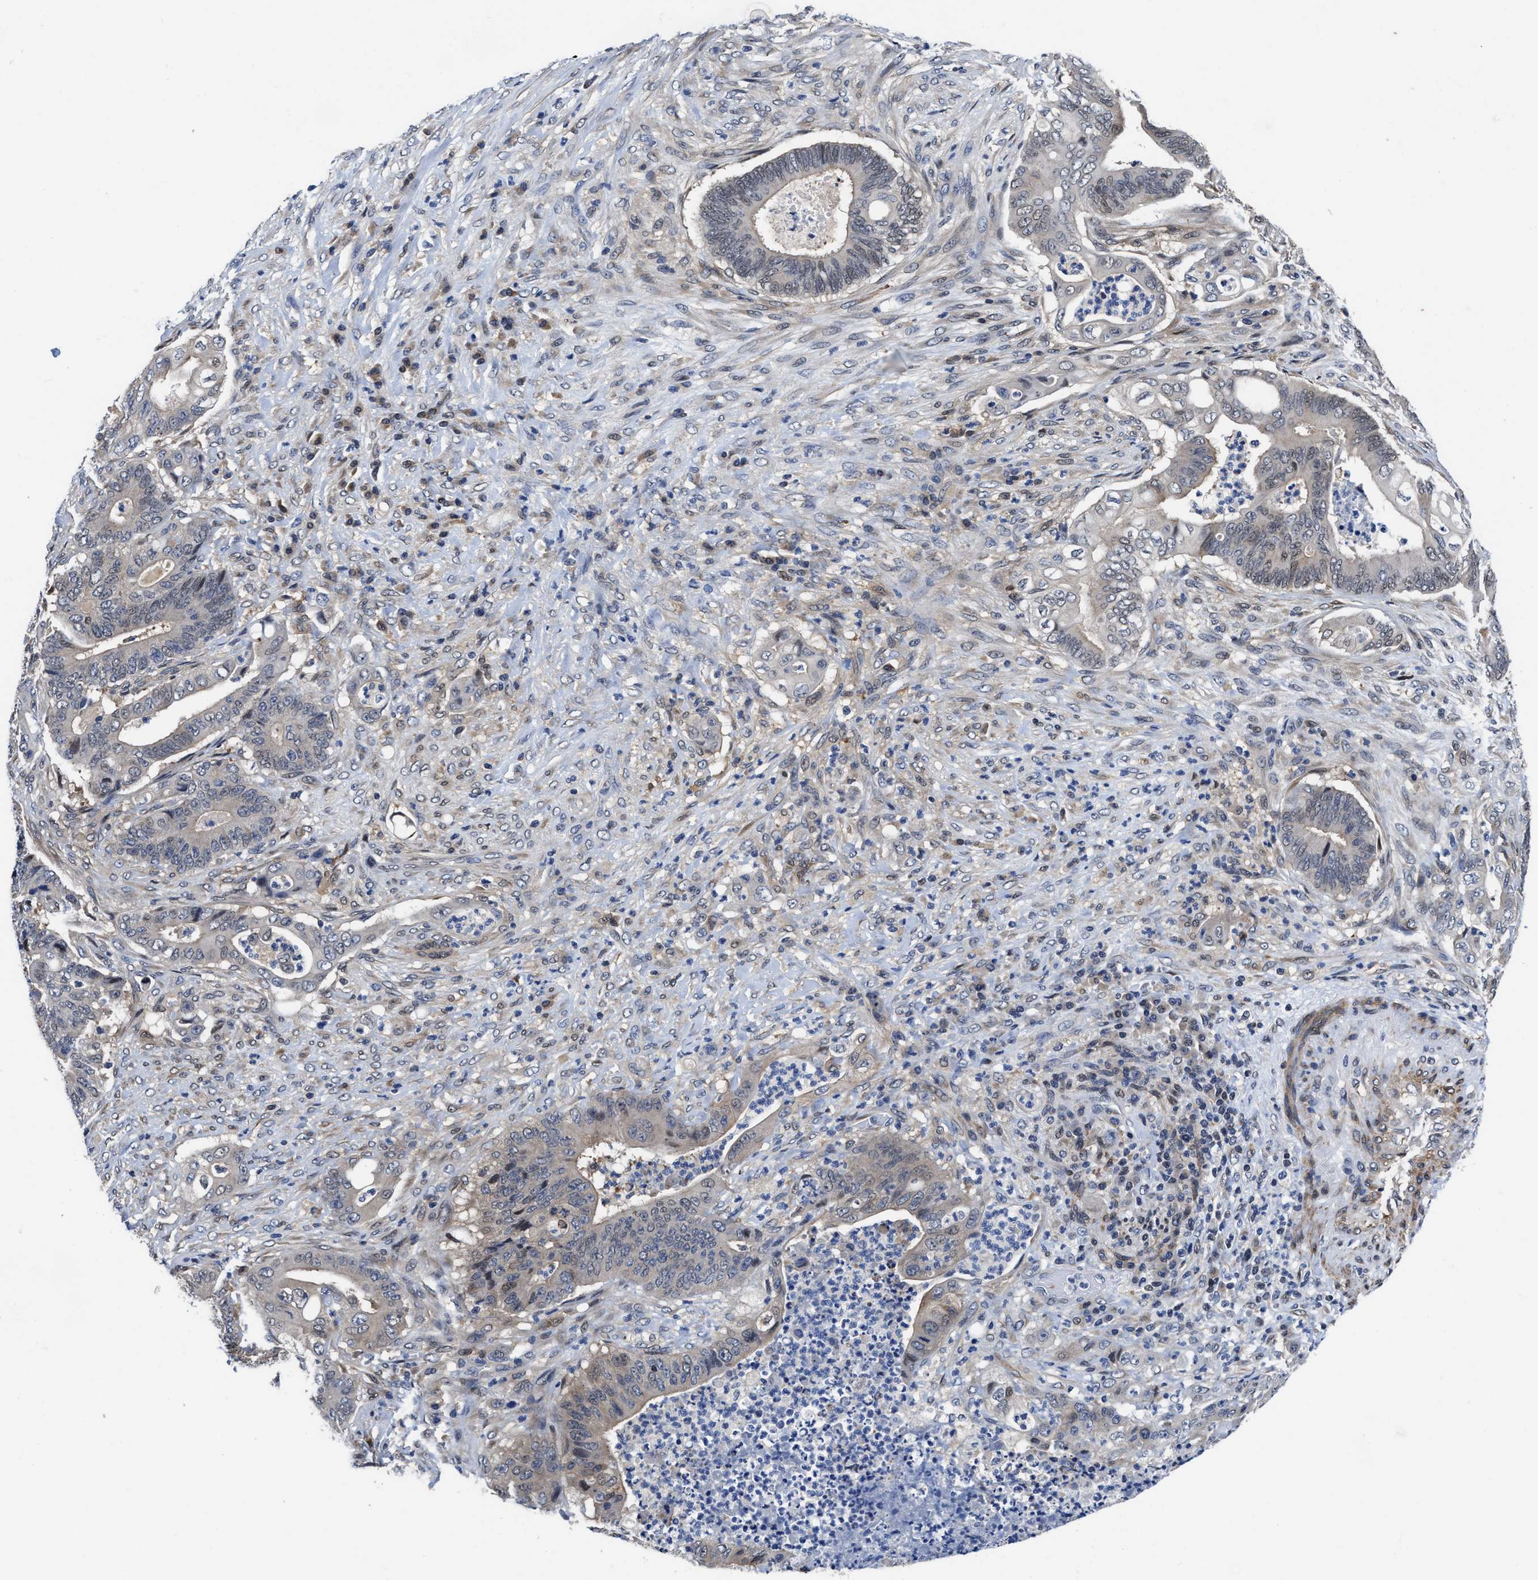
{"staining": {"intensity": "weak", "quantity": "<25%", "location": "nuclear"}, "tissue": "stomach cancer", "cell_type": "Tumor cells", "image_type": "cancer", "snomed": [{"axis": "morphology", "description": "Adenocarcinoma, NOS"}, {"axis": "topography", "description": "Stomach"}], "caption": "Adenocarcinoma (stomach) was stained to show a protein in brown. There is no significant staining in tumor cells.", "gene": "KIF12", "patient": {"sex": "female", "age": 73}}